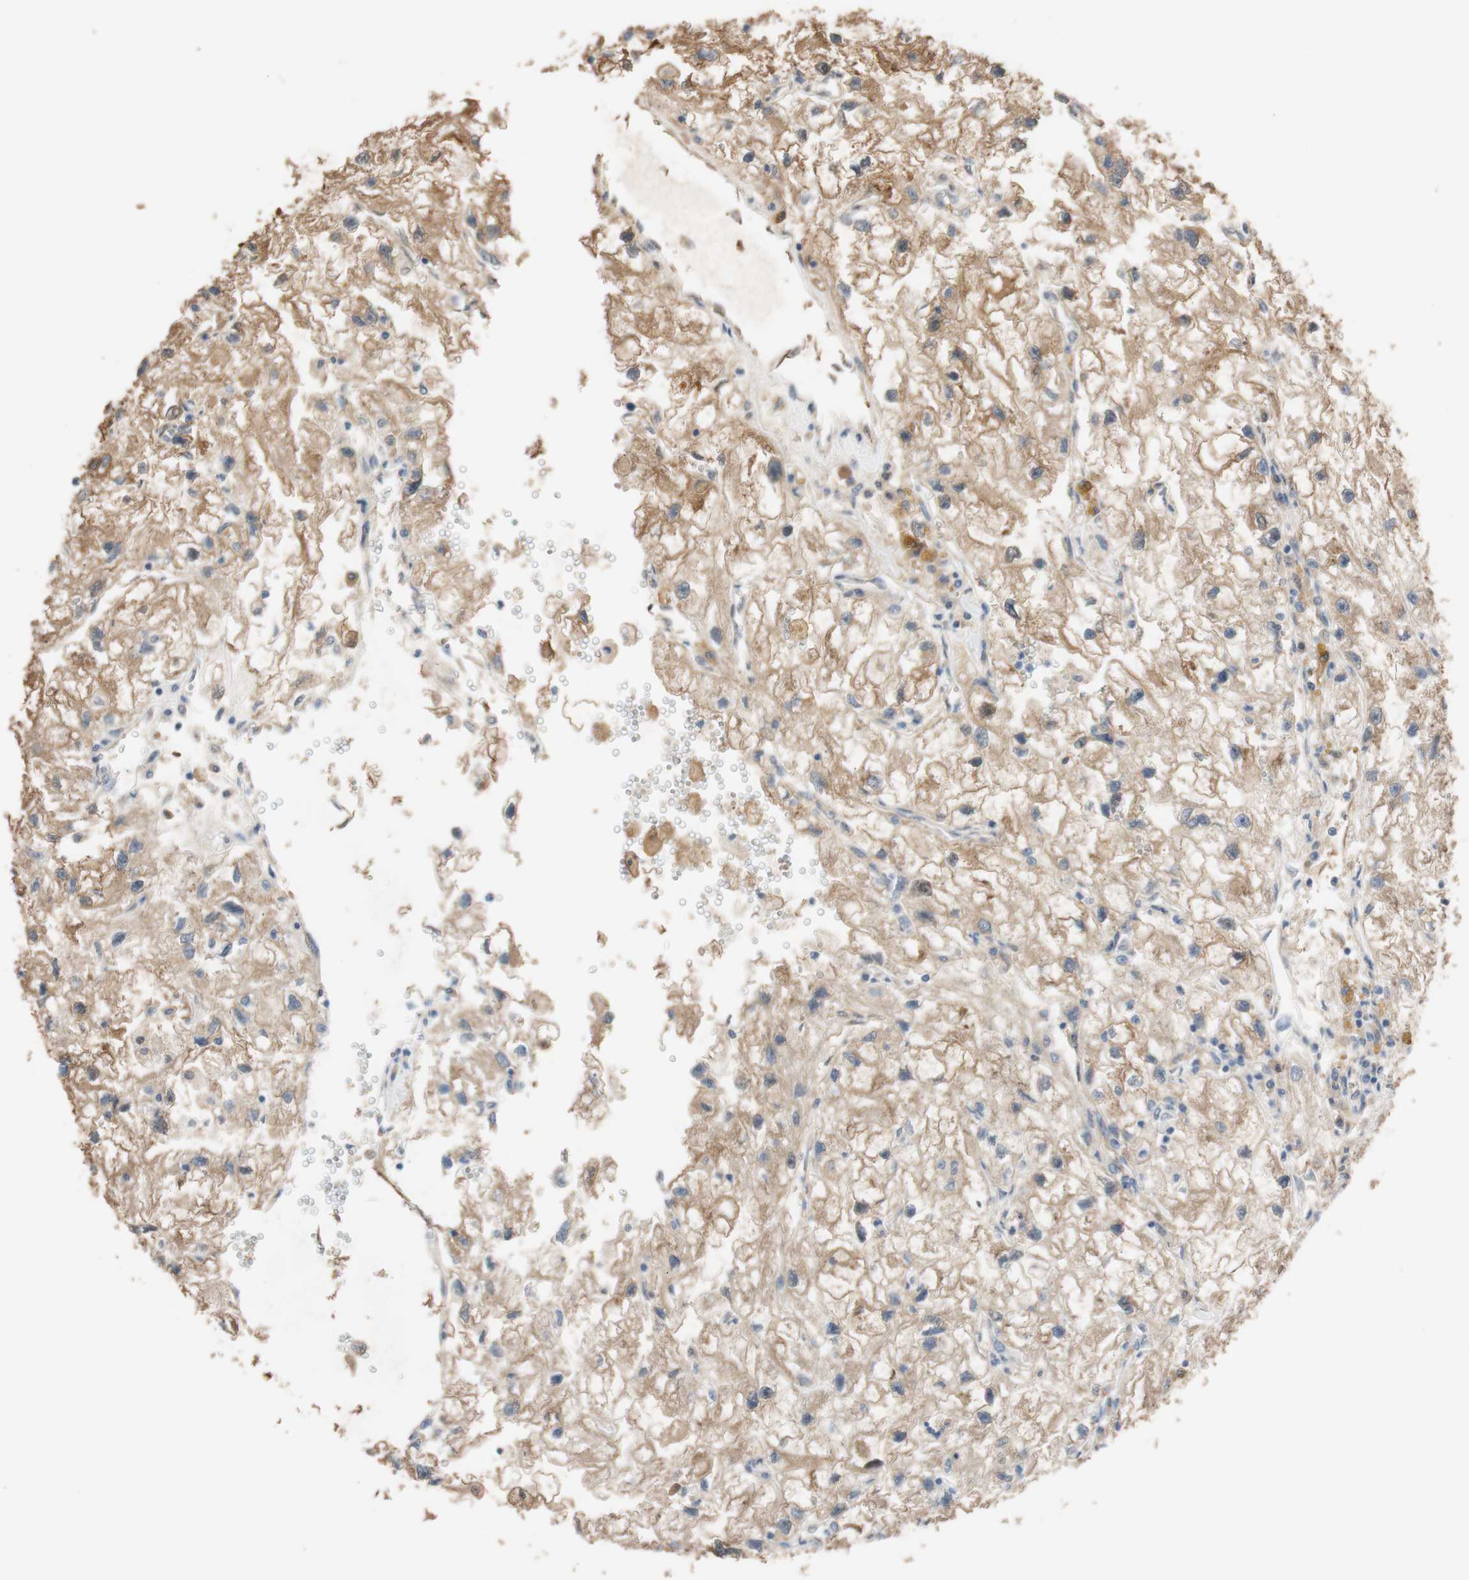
{"staining": {"intensity": "moderate", "quantity": ">75%", "location": "cytoplasmic/membranous"}, "tissue": "renal cancer", "cell_type": "Tumor cells", "image_type": "cancer", "snomed": [{"axis": "morphology", "description": "Adenocarcinoma, NOS"}, {"axis": "topography", "description": "Kidney"}], "caption": "The histopathology image reveals staining of adenocarcinoma (renal), revealing moderate cytoplasmic/membranous protein staining (brown color) within tumor cells. The protein is shown in brown color, while the nuclei are stained blue.", "gene": "ALDH1A2", "patient": {"sex": "female", "age": 70}}